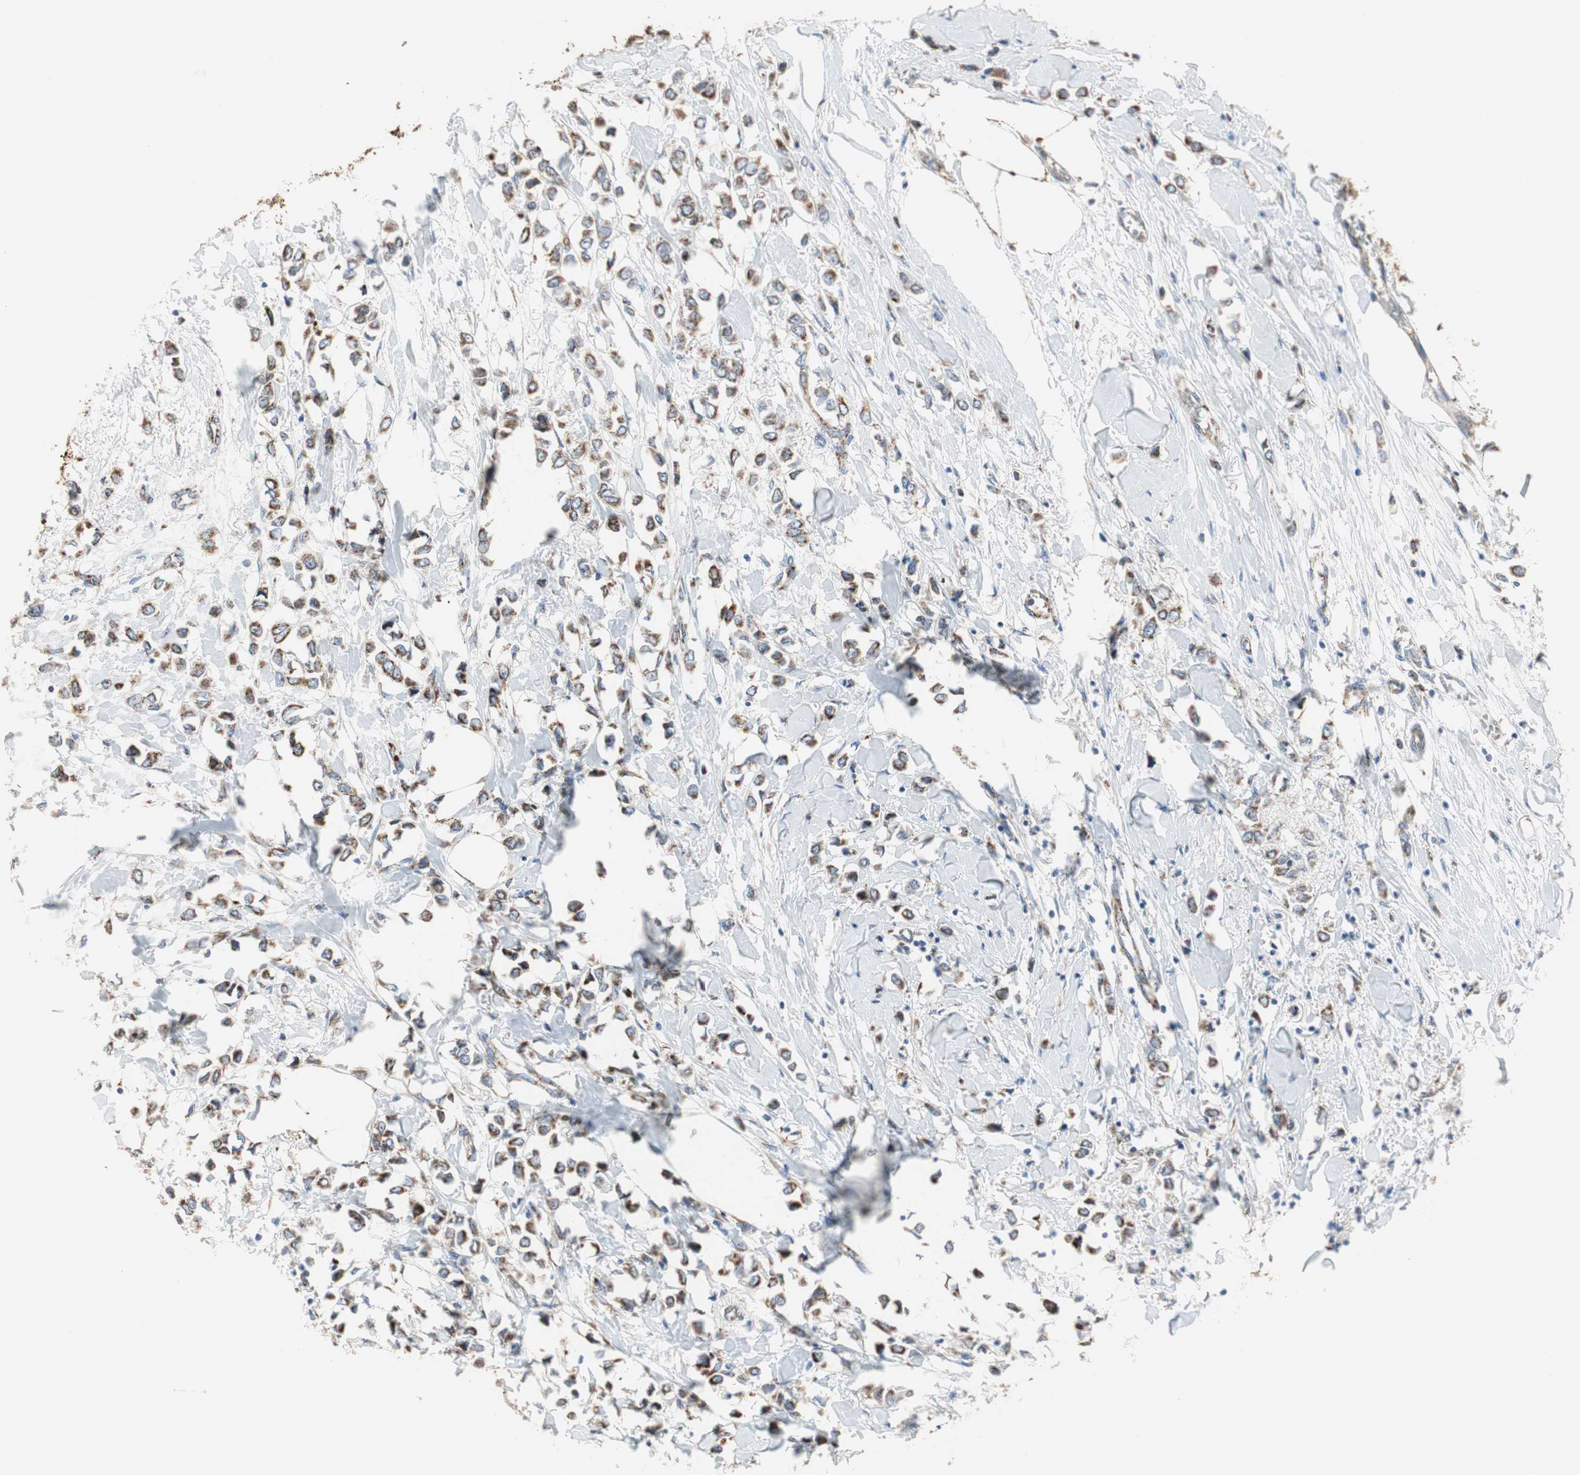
{"staining": {"intensity": "strong", "quantity": ">75%", "location": "cytoplasmic/membranous"}, "tissue": "breast cancer", "cell_type": "Tumor cells", "image_type": "cancer", "snomed": [{"axis": "morphology", "description": "Lobular carcinoma"}, {"axis": "topography", "description": "Breast"}], "caption": "Human lobular carcinoma (breast) stained with a protein marker displays strong staining in tumor cells.", "gene": "TST", "patient": {"sex": "female", "age": 51}}